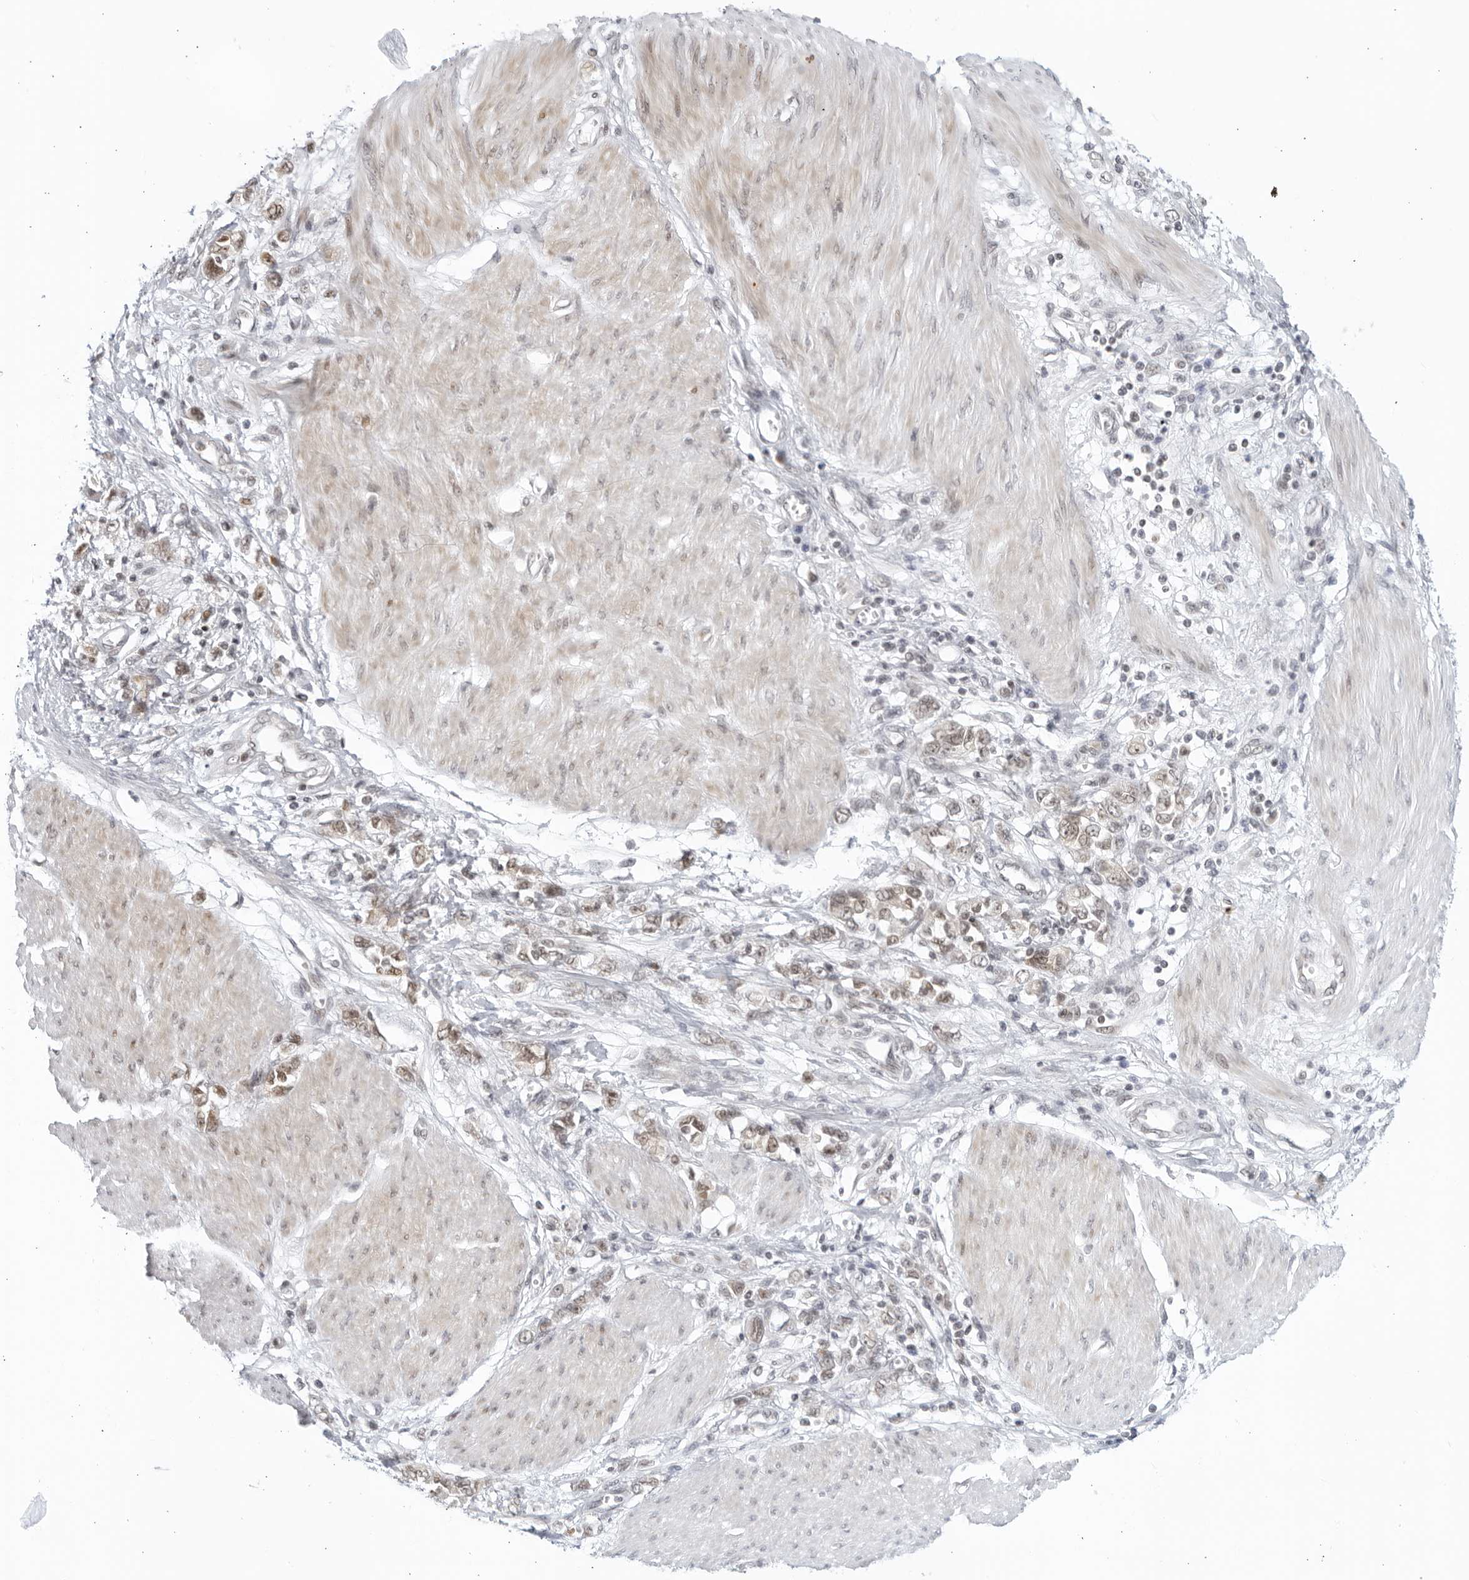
{"staining": {"intensity": "weak", "quantity": "25%-75%", "location": "nuclear"}, "tissue": "stomach cancer", "cell_type": "Tumor cells", "image_type": "cancer", "snomed": [{"axis": "morphology", "description": "Adenocarcinoma, NOS"}, {"axis": "topography", "description": "Stomach"}], "caption": "Protein expression analysis of stomach cancer (adenocarcinoma) exhibits weak nuclear staining in about 25%-75% of tumor cells. The staining is performed using DAB brown chromogen to label protein expression. The nuclei are counter-stained blue using hematoxylin.", "gene": "RAB11FIP3", "patient": {"sex": "female", "age": 76}}